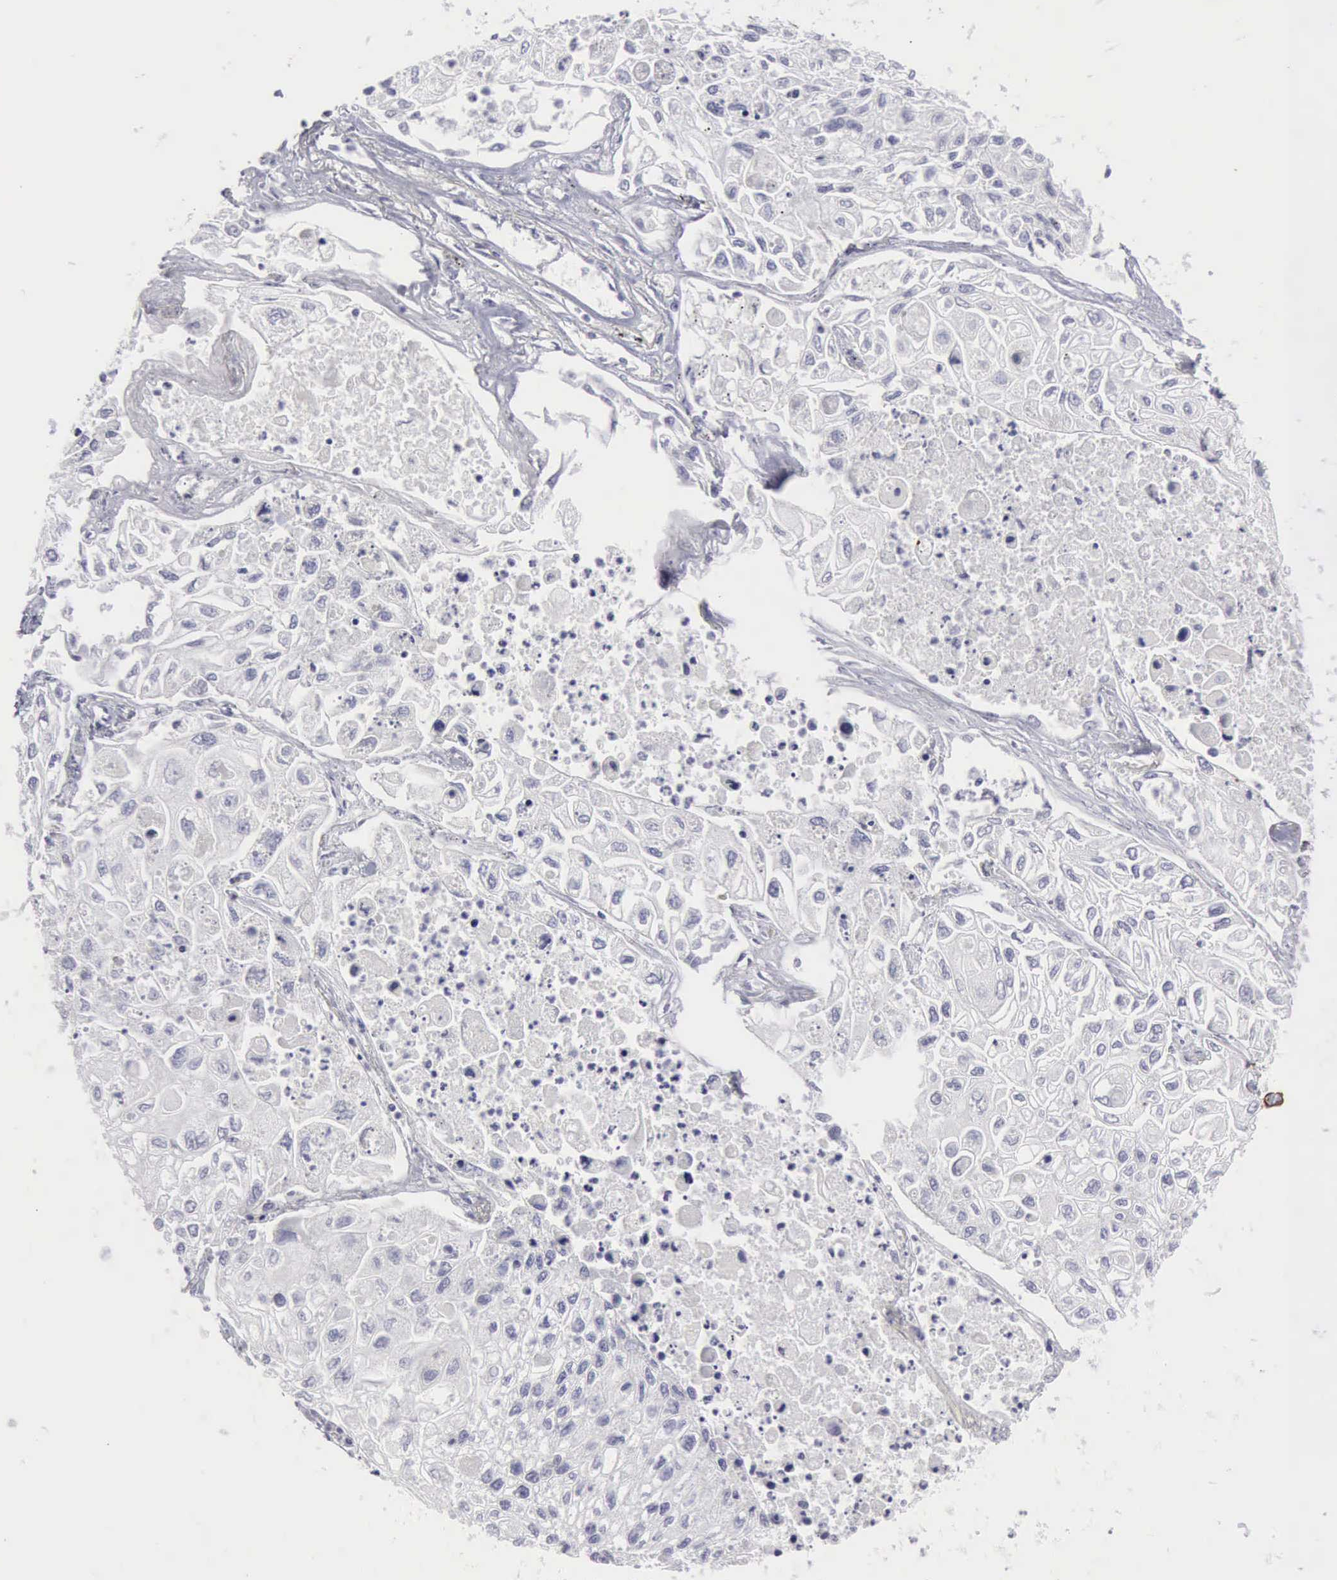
{"staining": {"intensity": "negative", "quantity": "none", "location": "none"}, "tissue": "lung cancer", "cell_type": "Tumor cells", "image_type": "cancer", "snomed": [{"axis": "morphology", "description": "Squamous cell carcinoma, NOS"}, {"axis": "topography", "description": "Lung"}], "caption": "Immunohistochemistry (IHC) image of lung cancer stained for a protein (brown), which shows no staining in tumor cells.", "gene": "NCAM1", "patient": {"sex": "male", "age": 75}}